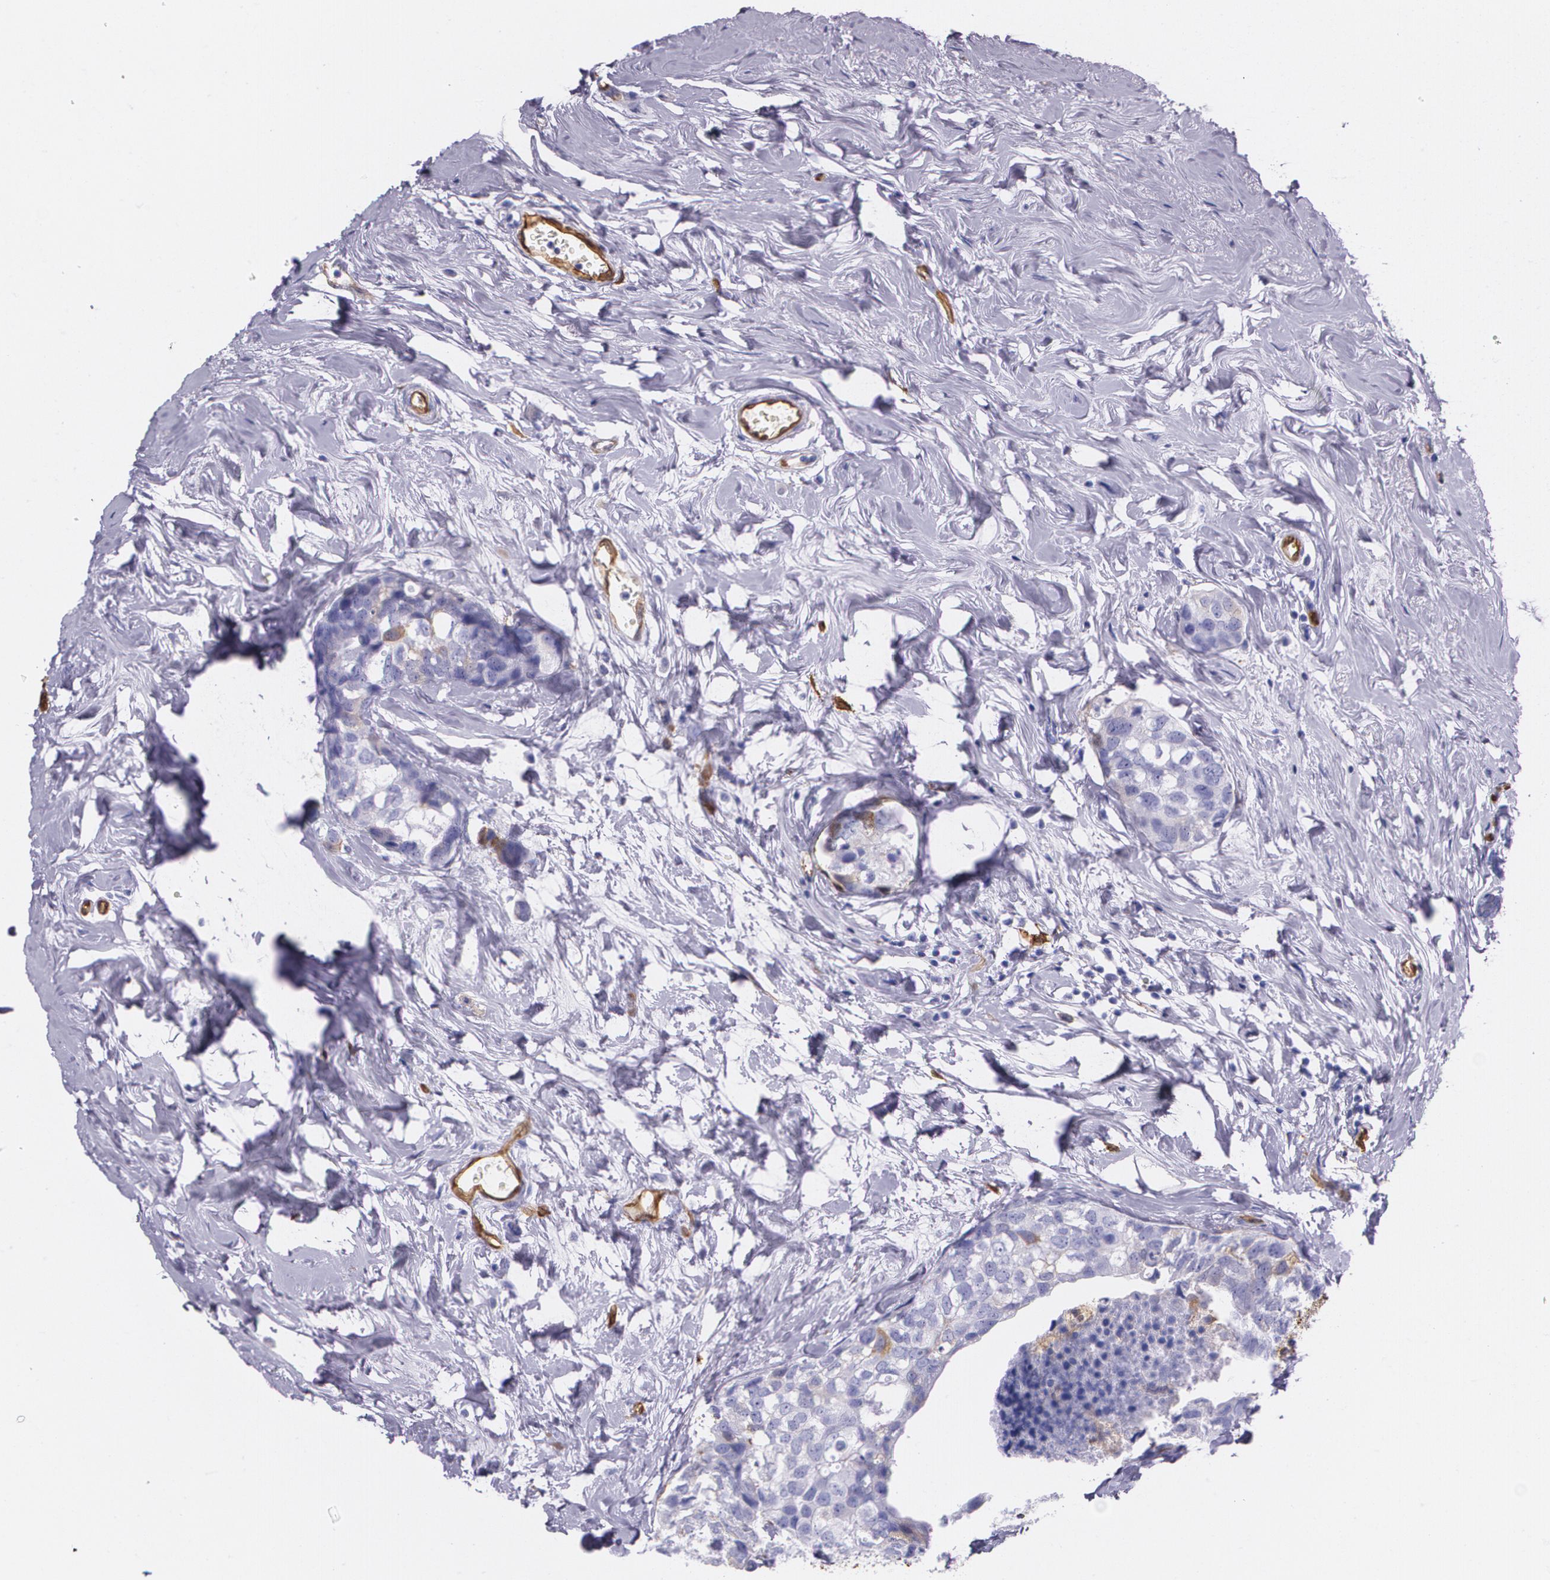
{"staining": {"intensity": "negative", "quantity": "none", "location": "none"}, "tissue": "breast cancer", "cell_type": "Tumor cells", "image_type": "cancer", "snomed": [{"axis": "morphology", "description": "Normal tissue, NOS"}, {"axis": "morphology", "description": "Duct carcinoma"}, {"axis": "topography", "description": "Breast"}], "caption": "This is a micrograph of immunohistochemistry staining of breast cancer, which shows no positivity in tumor cells. The staining was performed using DAB to visualize the protein expression in brown, while the nuclei were stained in blue with hematoxylin (Magnification: 20x).", "gene": "MMP2", "patient": {"sex": "female", "age": 50}}